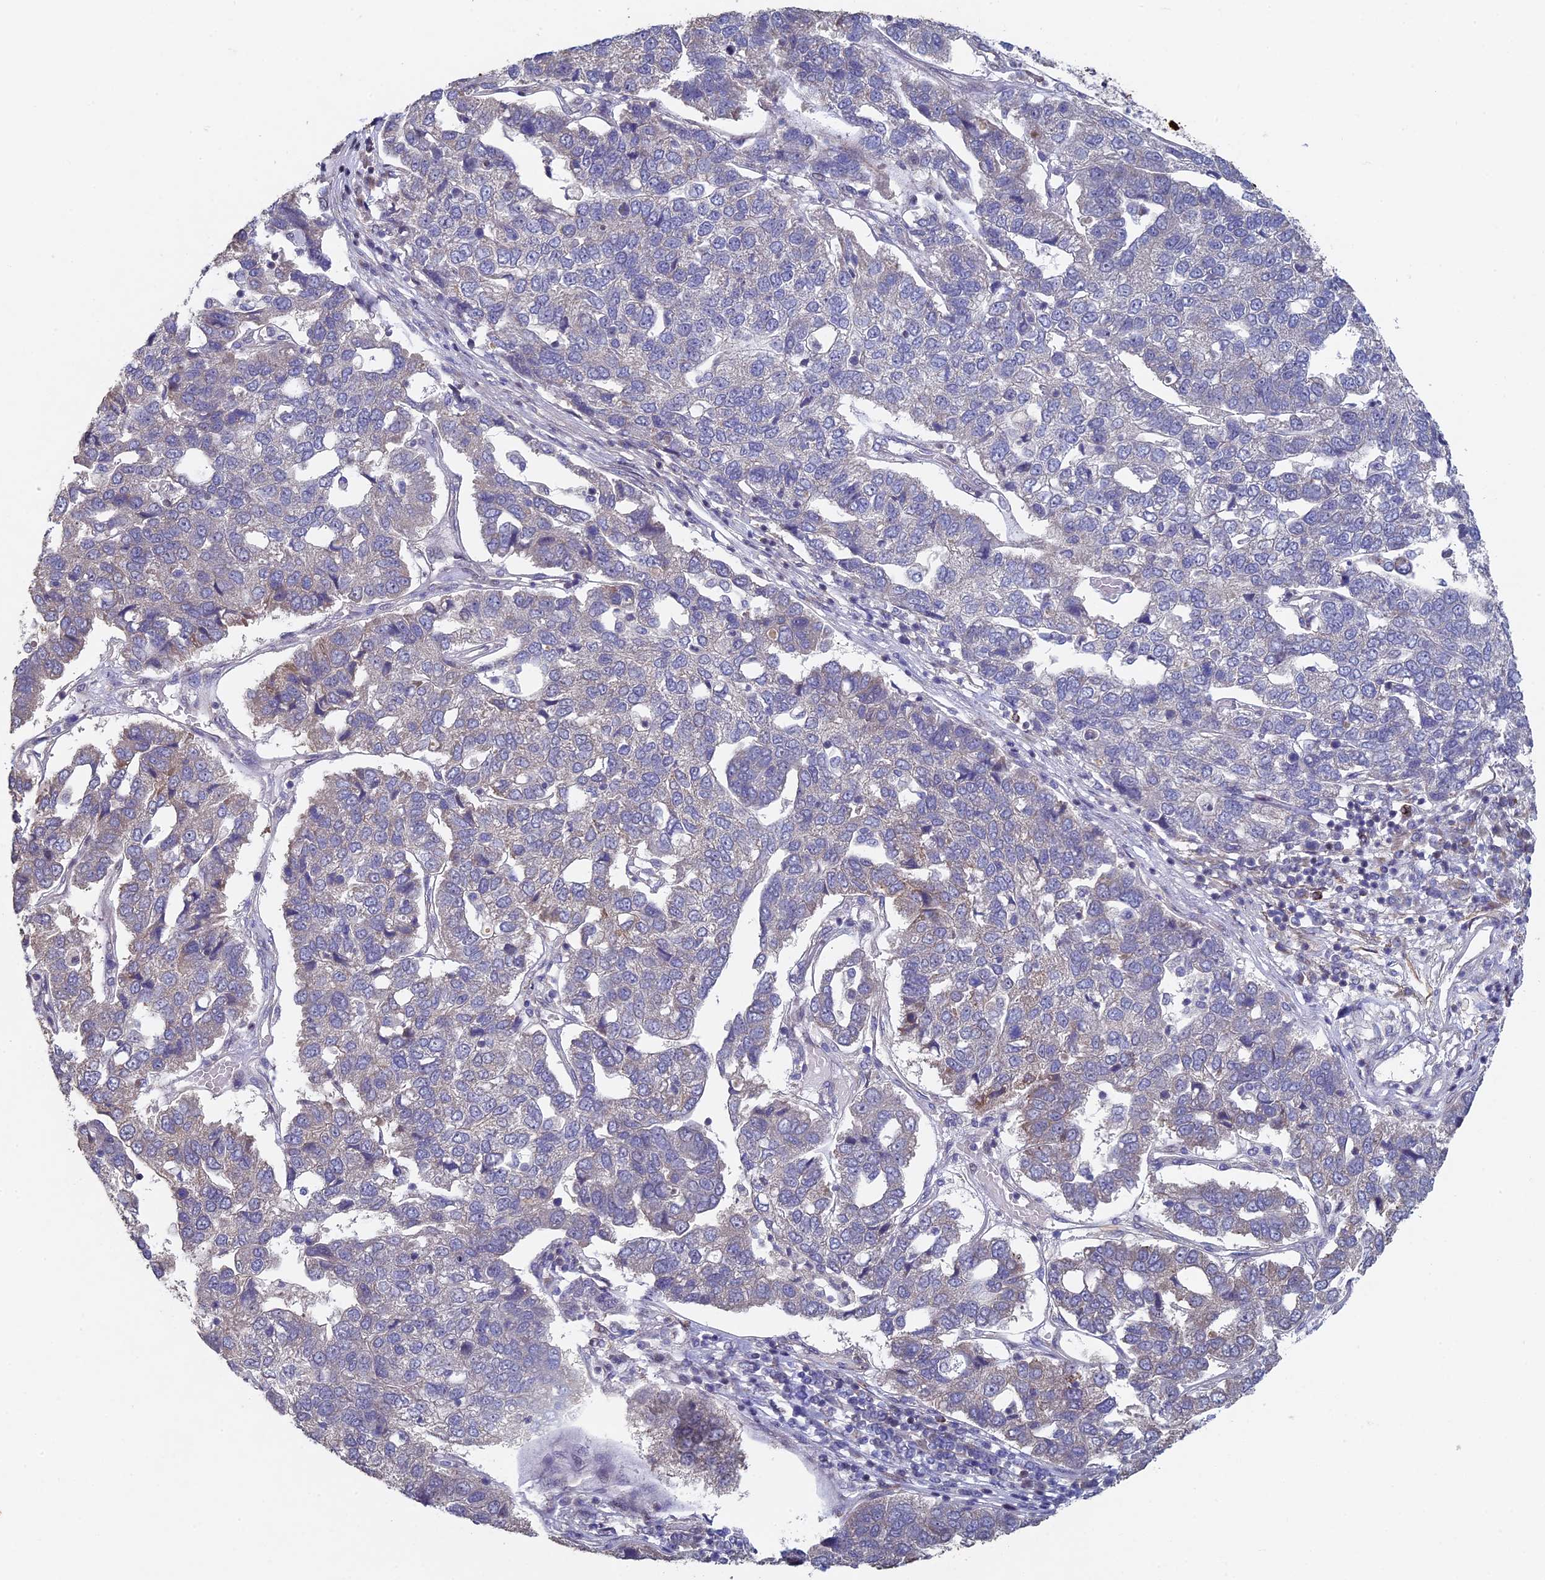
{"staining": {"intensity": "negative", "quantity": "none", "location": "none"}, "tissue": "pancreatic cancer", "cell_type": "Tumor cells", "image_type": "cancer", "snomed": [{"axis": "morphology", "description": "Adenocarcinoma, NOS"}, {"axis": "topography", "description": "Pancreas"}], "caption": "Image shows no significant protein positivity in tumor cells of adenocarcinoma (pancreatic).", "gene": "DIXDC1", "patient": {"sex": "female", "age": 61}}